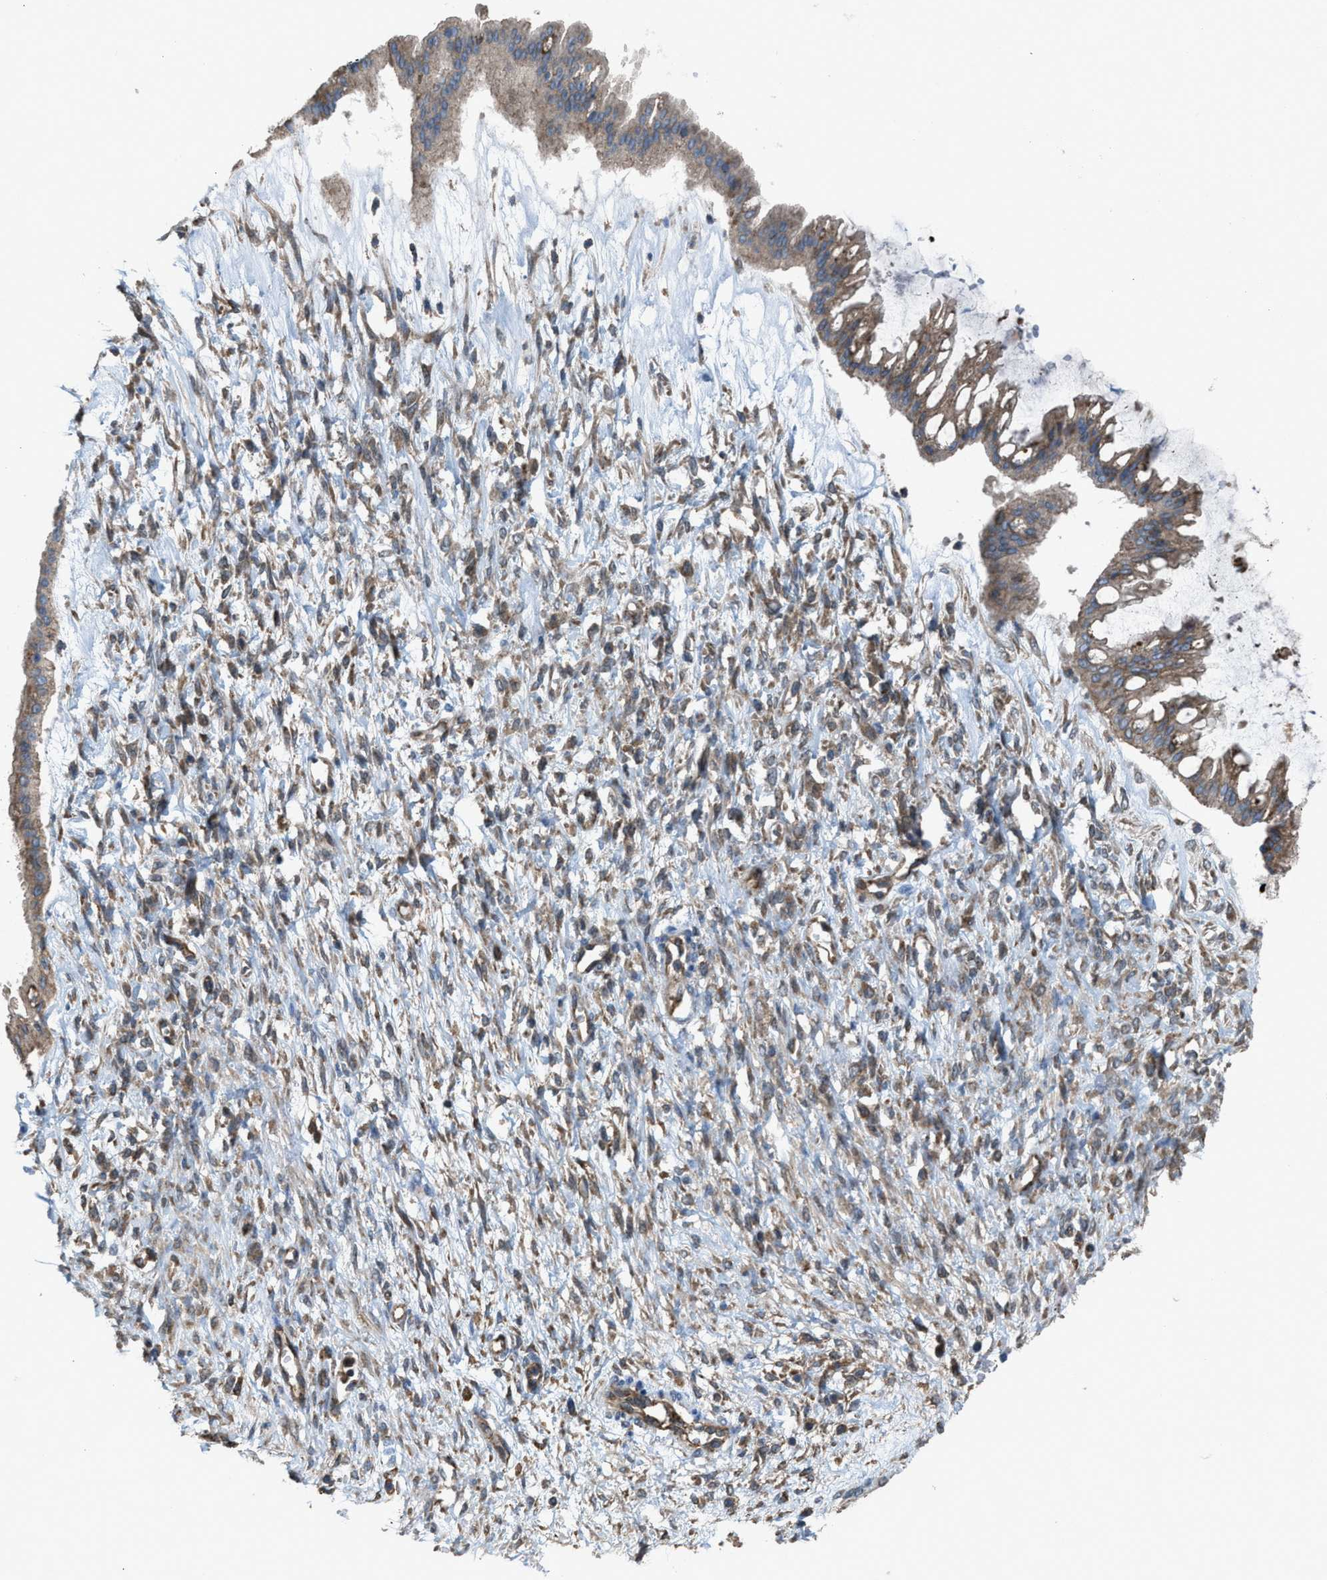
{"staining": {"intensity": "weak", "quantity": ">75%", "location": "cytoplasmic/membranous"}, "tissue": "ovarian cancer", "cell_type": "Tumor cells", "image_type": "cancer", "snomed": [{"axis": "morphology", "description": "Cystadenocarcinoma, mucinous, NOS"}, {"axis": "topography", "description": "Ovary"}], "caption": "Immunohistochemical staining of human mucinous cystadenocarcinoma (ovarian) displays low levels of weak cytoplasmic/membranous expression in approximately >75% of tumor cells. (brown staining indicates protein expression, while blue staining denotes nuclei).", "gene": "PLAA", "patient": {"sex": "female", "age": 73}}